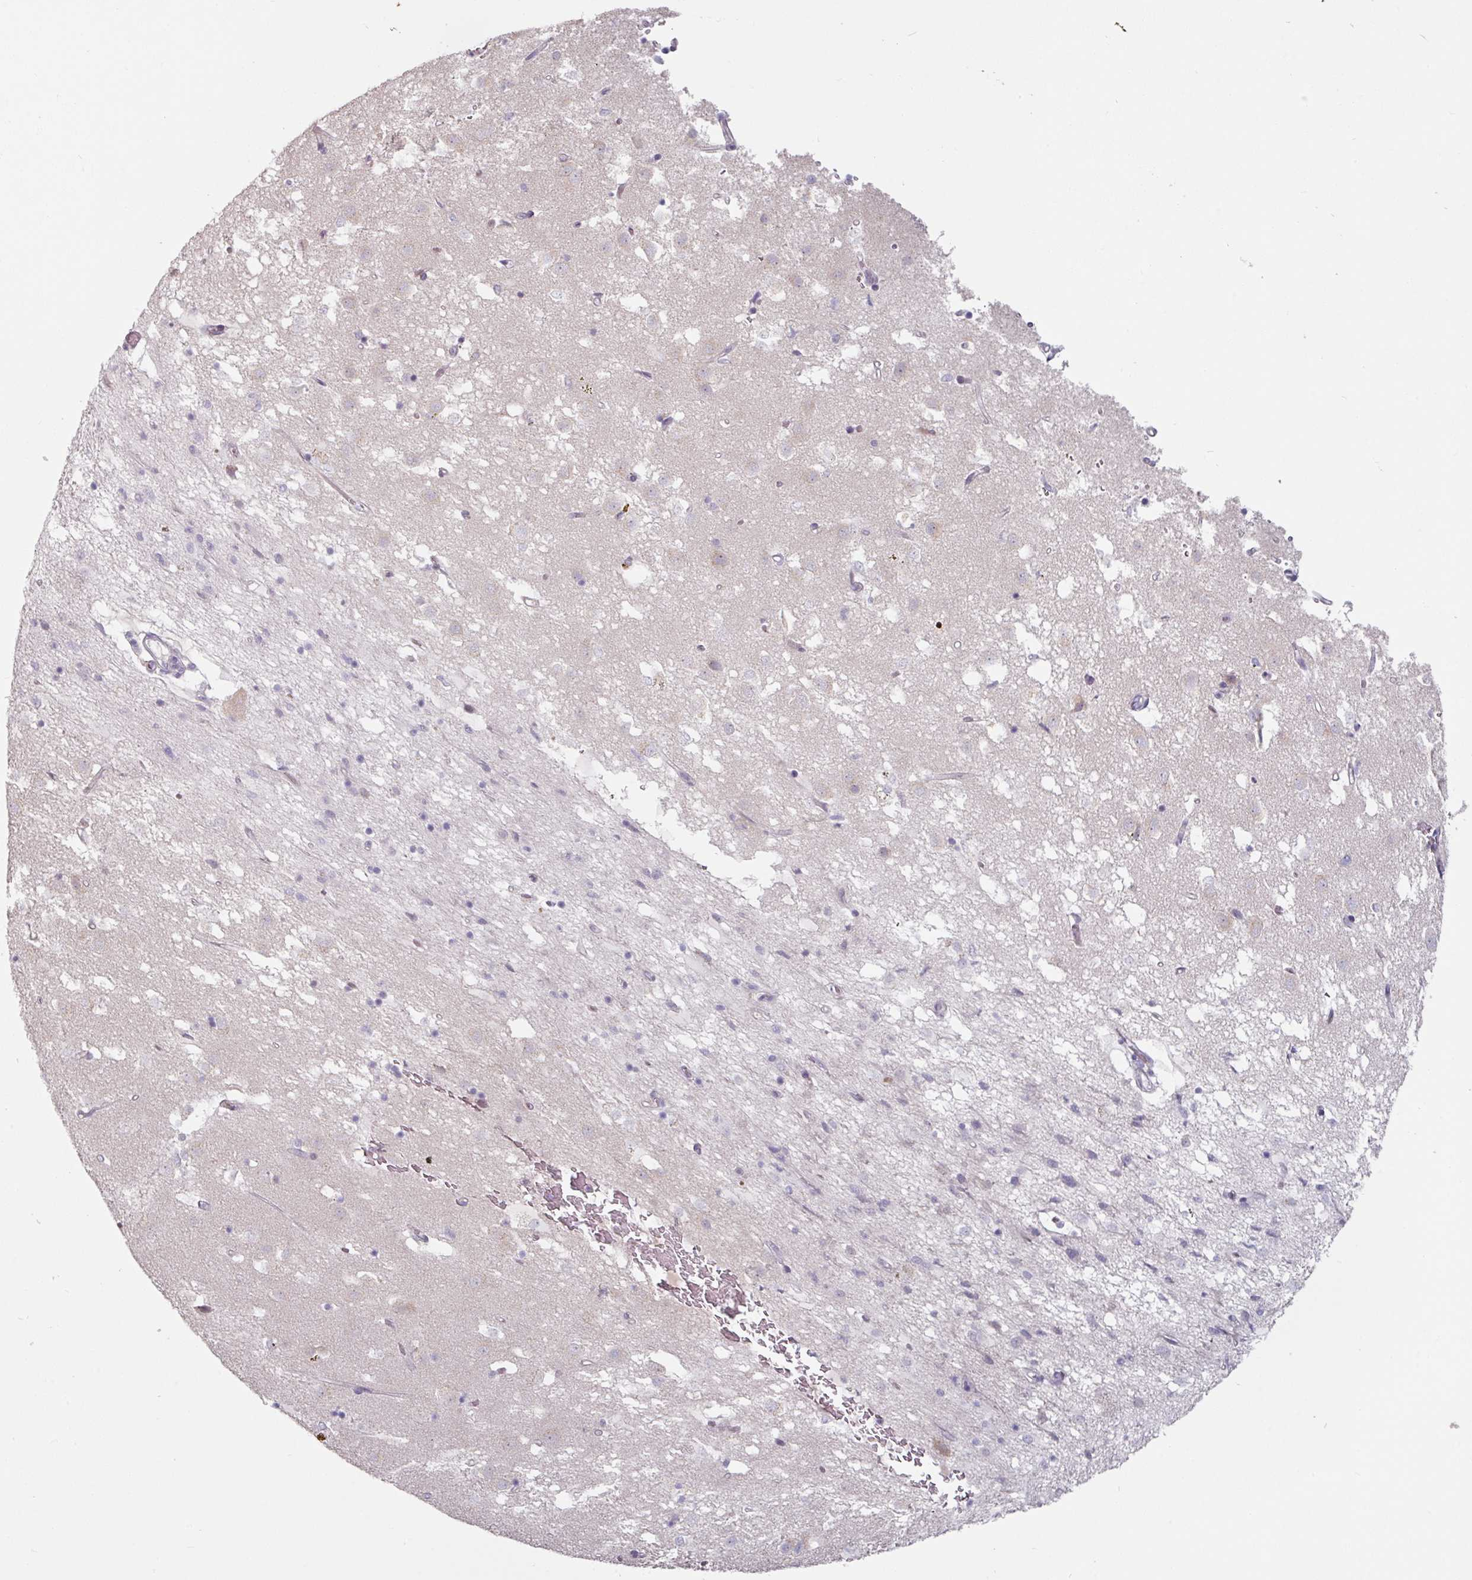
{"staining": {"intensity": "negative", "quantity": "none", "location": "none"}, "tissue": "caudate", "cell_type": "Glial cells", "image_type": "normal", "snomed": [{"axis": "morphology", "description": "Normal tissue, NOS"}, {"axis": "topography", "description": "Lateral ventricle wall"}], "caption": "This image is of benign caudate stained with IHC to label a protein in brown with the nuclei are counter-stained blue. There is no positivity in glial cells.", "gene": "ZBTB6", "patient": {"sex": "male", "age": 58}}